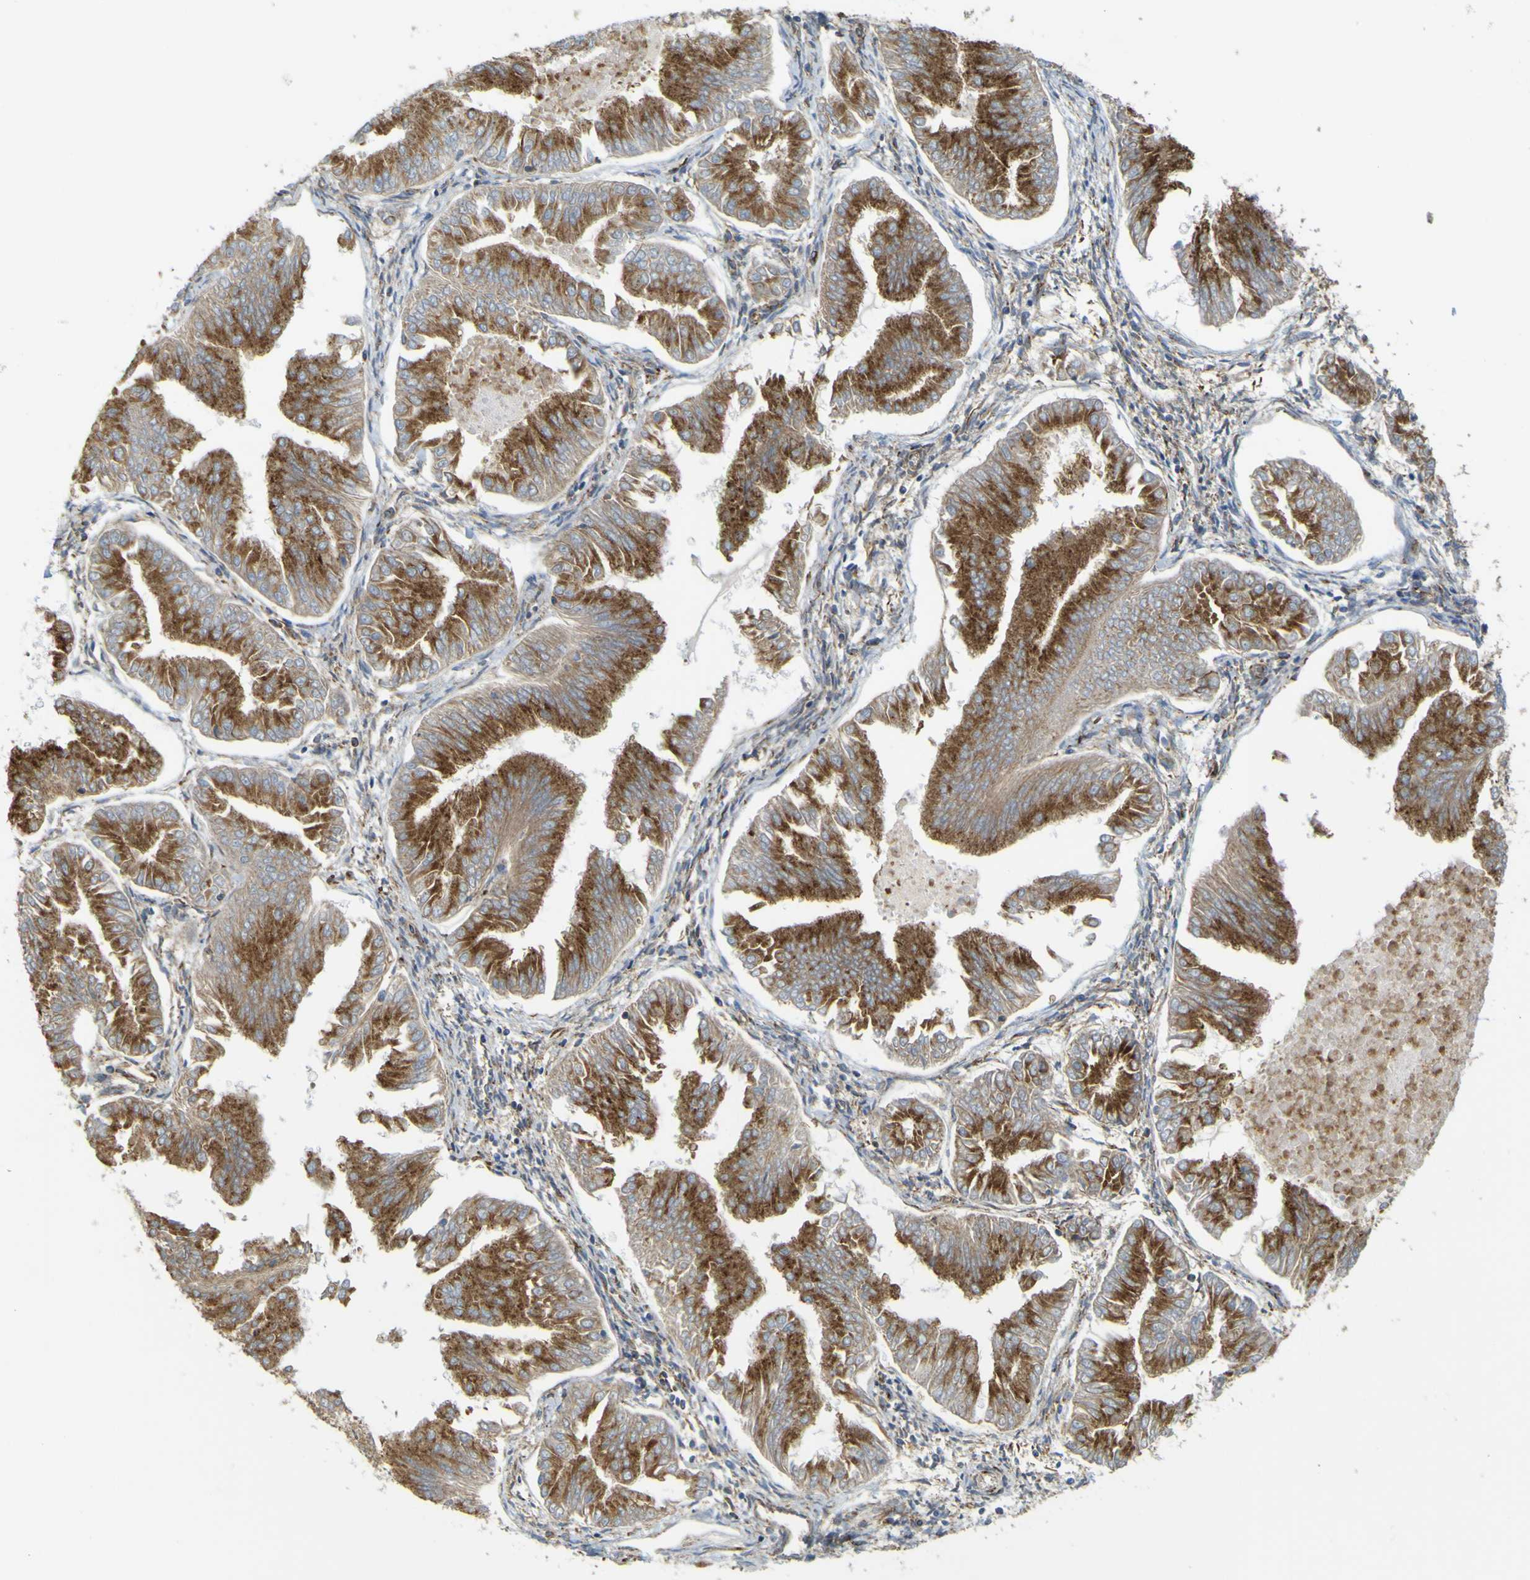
{"staining": {"intensity": "moderate", "quantity": ">75%", "location": "cytoplasmic/membranous"}, "tissue": "endometrial cancer", "cell_type": "Tumor cells", "image_type": "cancer", "snomed": [{"axis": "morphology", "description": "Adenocarcinoma, NOS"}, {"axis": "topography", "description": "Endometrium"}], "caption": "This is an image of immunohistochemistry staining of endometrial cancer (adenocarcinoma), which shows moderate expression in the cytoplasmic/membranous of tumor cells.", "gene": "IGF2R", "patient": {"sex": "female", "age": 53}}